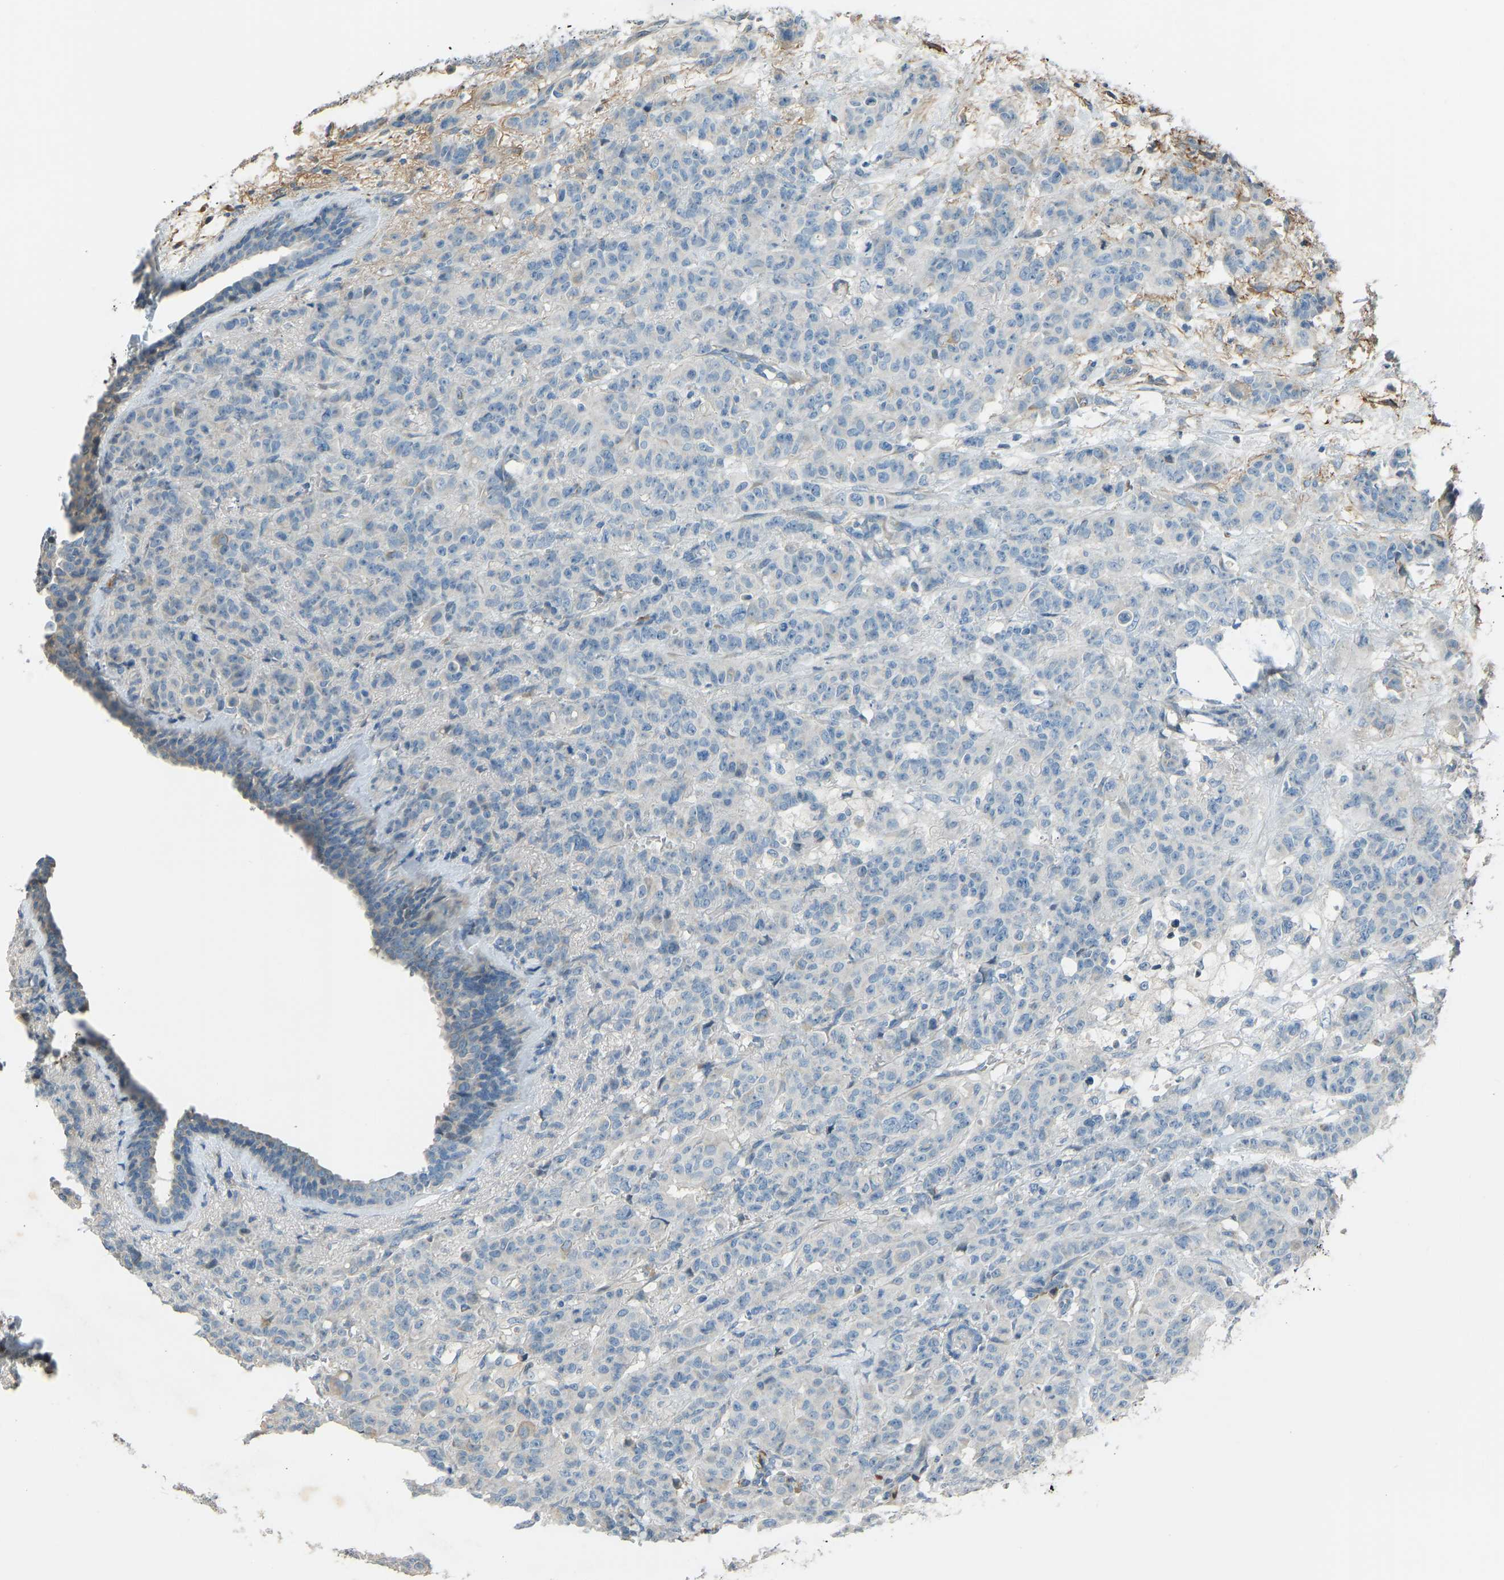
{"staining": {"intensity": "negative", "quantity": "none", "location": "none"}, "tissue": "breast cancer", "cell_type": "Tumor cells", "image_type": "cancer", "snomed": [{"axis": "morphology", "description": "Normal tissue, NOS"}, {"axis": "morphology", "description": "Duct carcinoma"}, {"axis": "topography", "description": "Breast"}], "caption": "Tumor cells show no significant protein positivity in invasive ductal carcinoma (breast).", "gene": "FBLN2", "patient": {"sex": "female", "age": 40}}